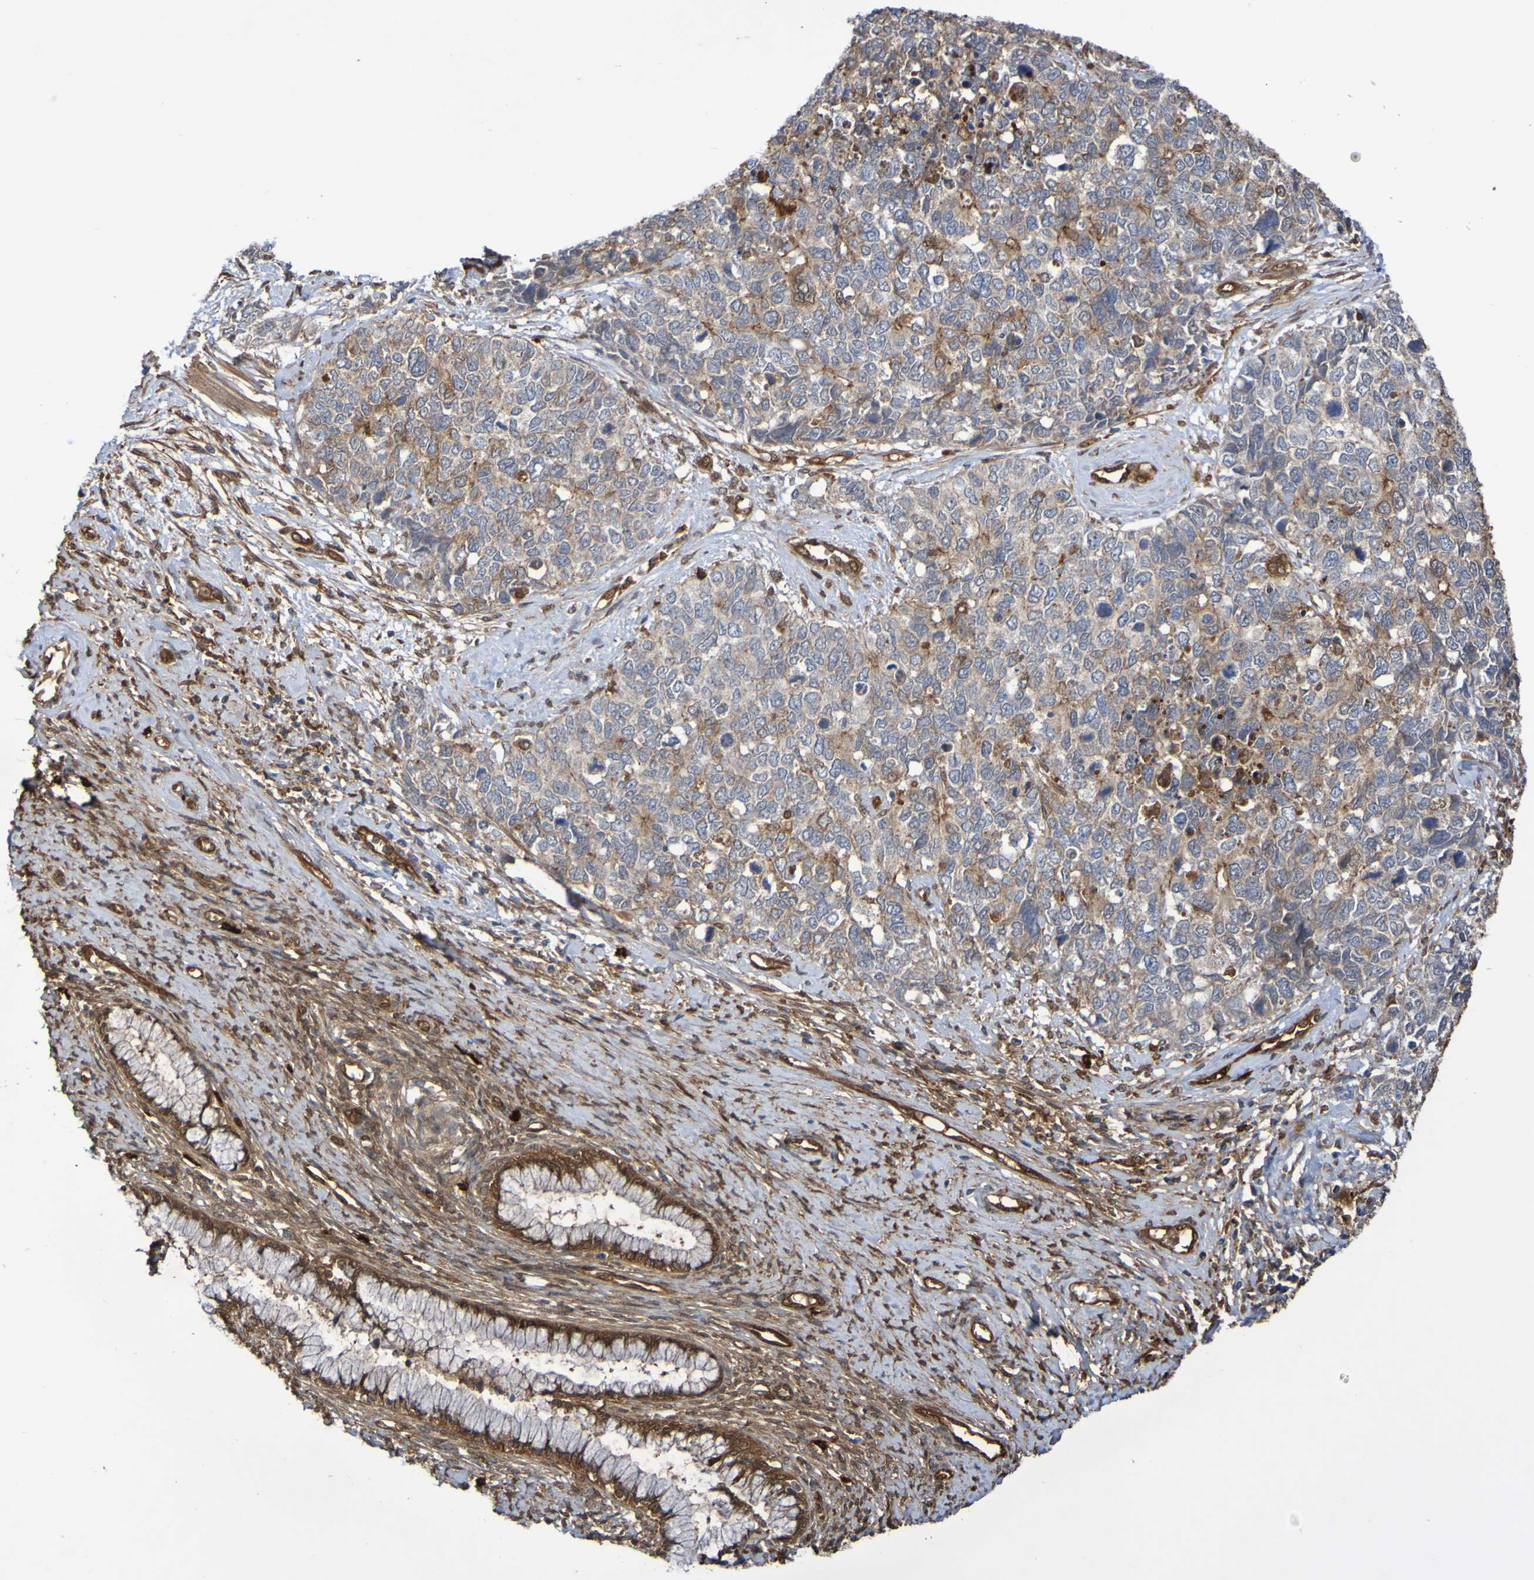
{"staining": {"intensity": "moderate", "quantity": "25%-75%", "location": "cytoplasmic/membranous"}, "tissue": "cervical cancer", "cell_type": "Tumor cells", "image_type": "cancer", "snomed": [{"axis": "morphology", "description": "Squamous cell carcinoma, NOS"}, {"axis": "topography", "description": "Cervix"}], "caption": "An image of cervical squamous cell carcinoma stained for a protein shows moderate cytoplasmic/membranous brown staining in tumor cells.", "gene": "SERPINB6", "patient": {"sex": "female", "age": 63}}